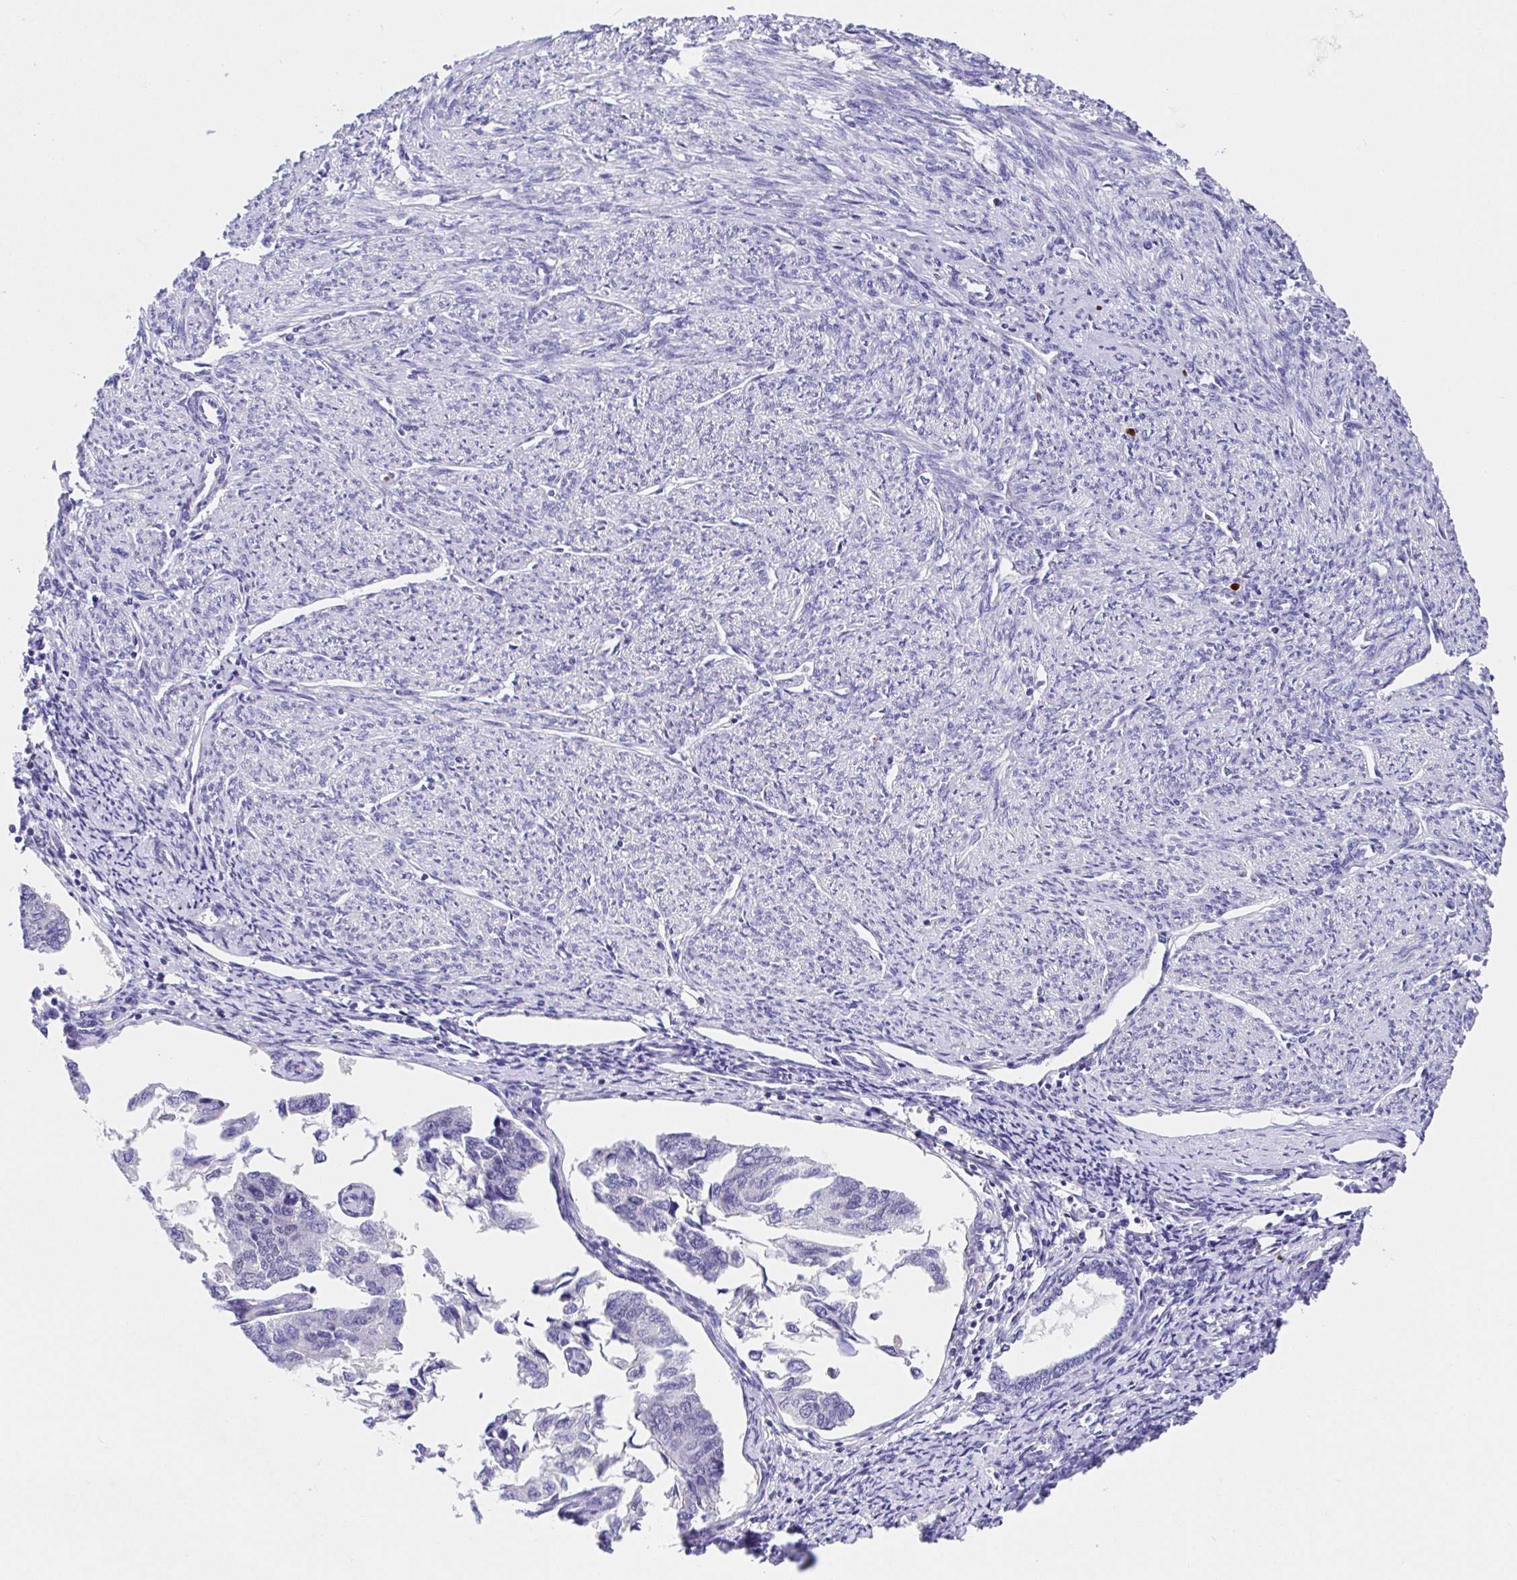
{"staining": {"intensity": "negative", "quantity": "none", "location": "none"}, "tissue": "endometrial cancer", "cell_type": "Tumor cells", "image_type": "cancer", "snomed": [{"axis": "morphology", "description": "Carcinoma, NOS"}, {"axis": "topography", "description": "Uterus"}], "caption": "This histopathology image is of endometrial cancer (carcinoma) stained with IHC to label a protein in brown with the nuclei are counter-stained blue. There is no positivity in tumor cells.", "gene": "TIMELESS", "patient": {"sex": "female", "age": 76}}